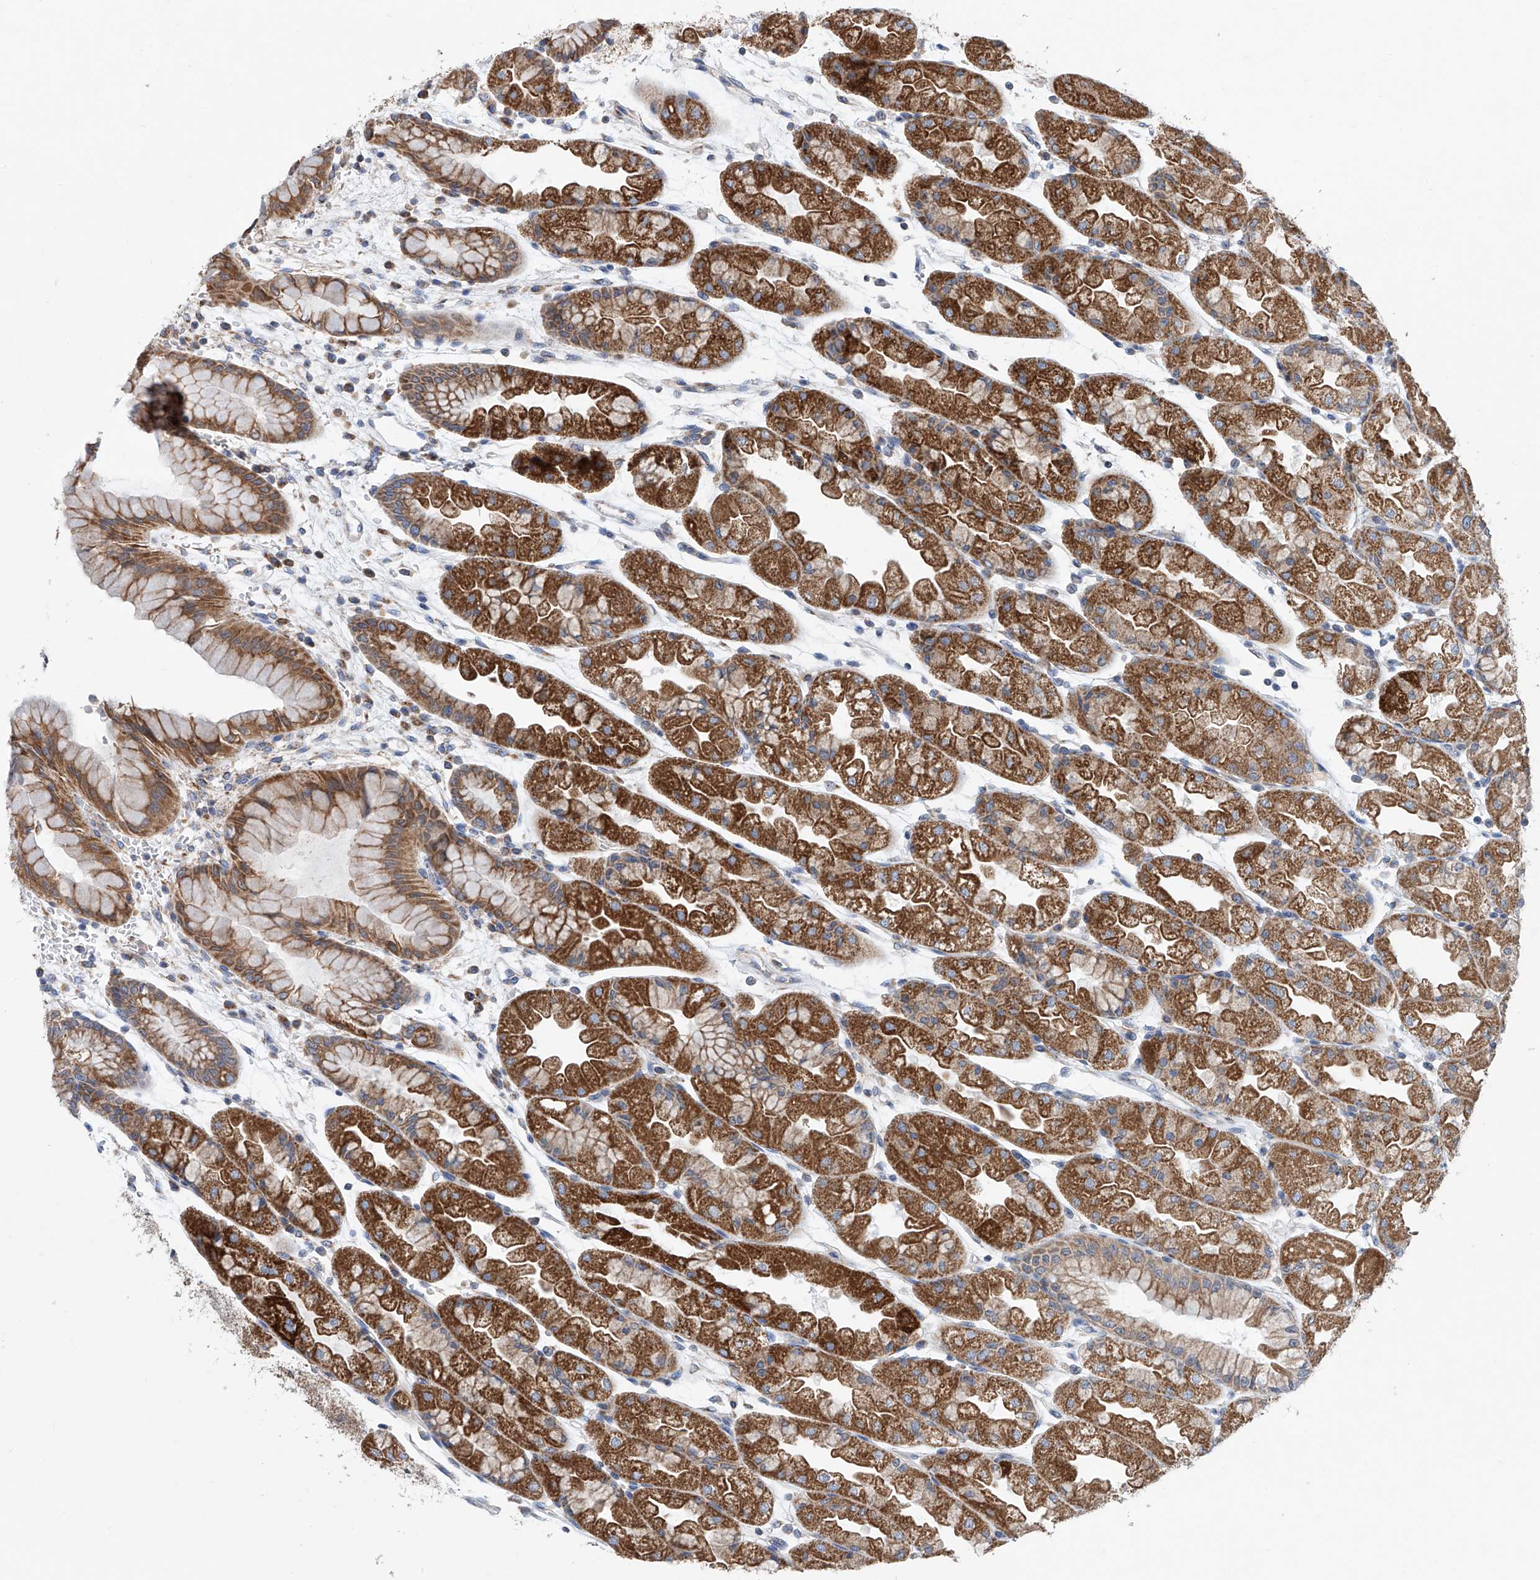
{"staining": {"intensity": "moderate", "quantity": ">75%", "location": "cytoplasmic/membranous"}, "tissue": "stomach", "cell_type": "Glandular cells", "image_type": "normal", "snomed": [{"axis": "morphology", "description": "Normal tissue, NOS"}, {"axis": "topography", "description": "Stomach, upper"}], "caption": "Immunohistochemistry (IHC) of normal stomach shows medium levels of moderate cytoplasmic/membranous staining in about >75% of glandular cells.", "gene": "MAD2L1", "patient": {"sex": "male", "age": 47}}